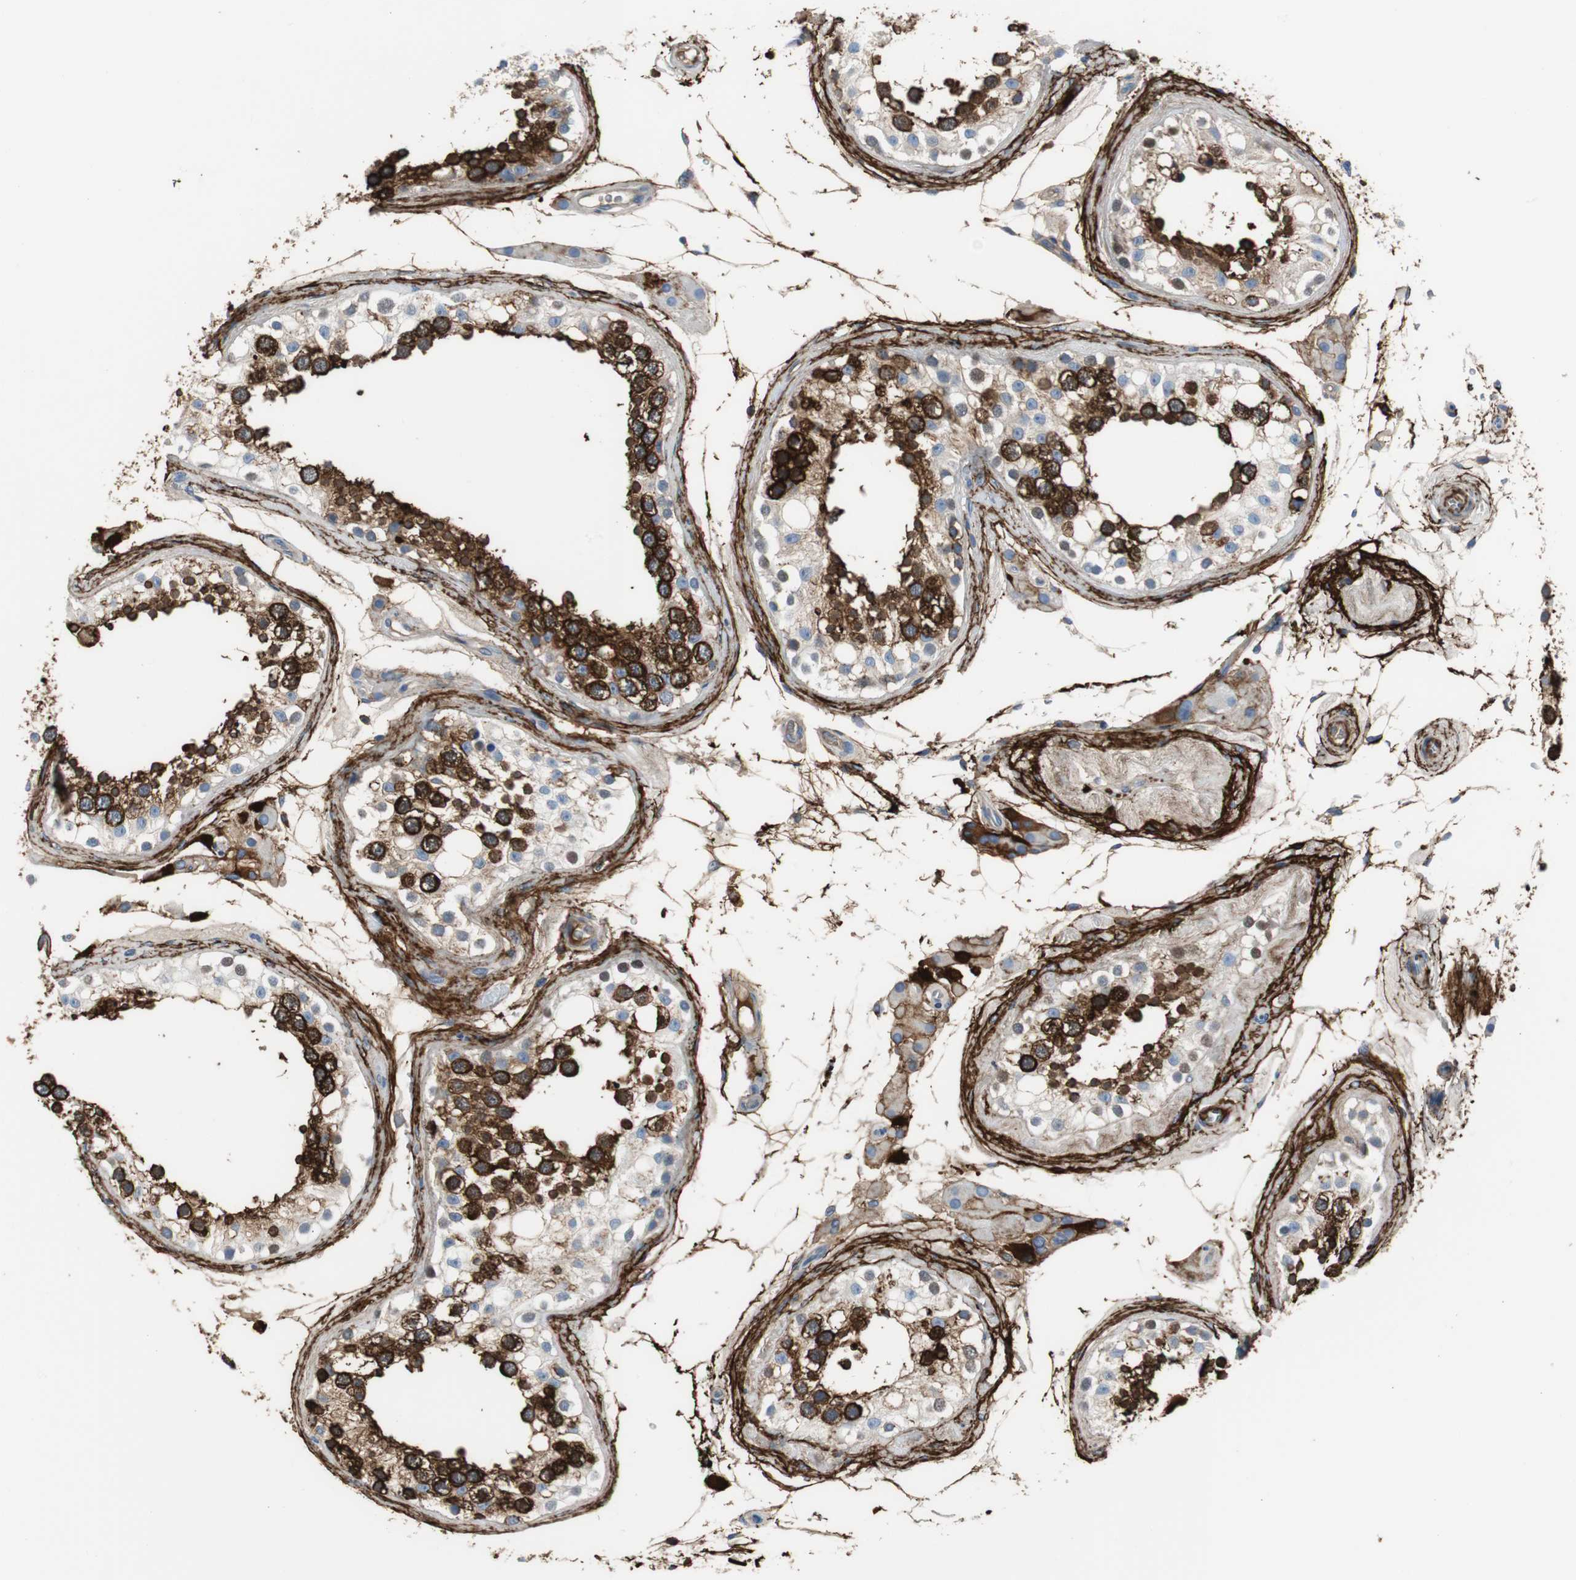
{"staining": {"intensity": "strong", "quantity": "25%-75%", "location": "cytoplasmic/membranous"}, "tissue": "testis", "cell_type": "Cells in seminiferous ducts", "image_type": "normal", "snomed": [{"axis": "morphology", "description": "Normal tissue, NOS"}, {"axis": "topography", "description": "Testis"}], "caption": "Brown immunohistochemical staining in normal testis exhibits strong cytoplasmic/membranous expression in about 25%-75% of cells in seminiferous ducts.", "gene": "APCS", "patient": {"sex": "male", "age": 68}}